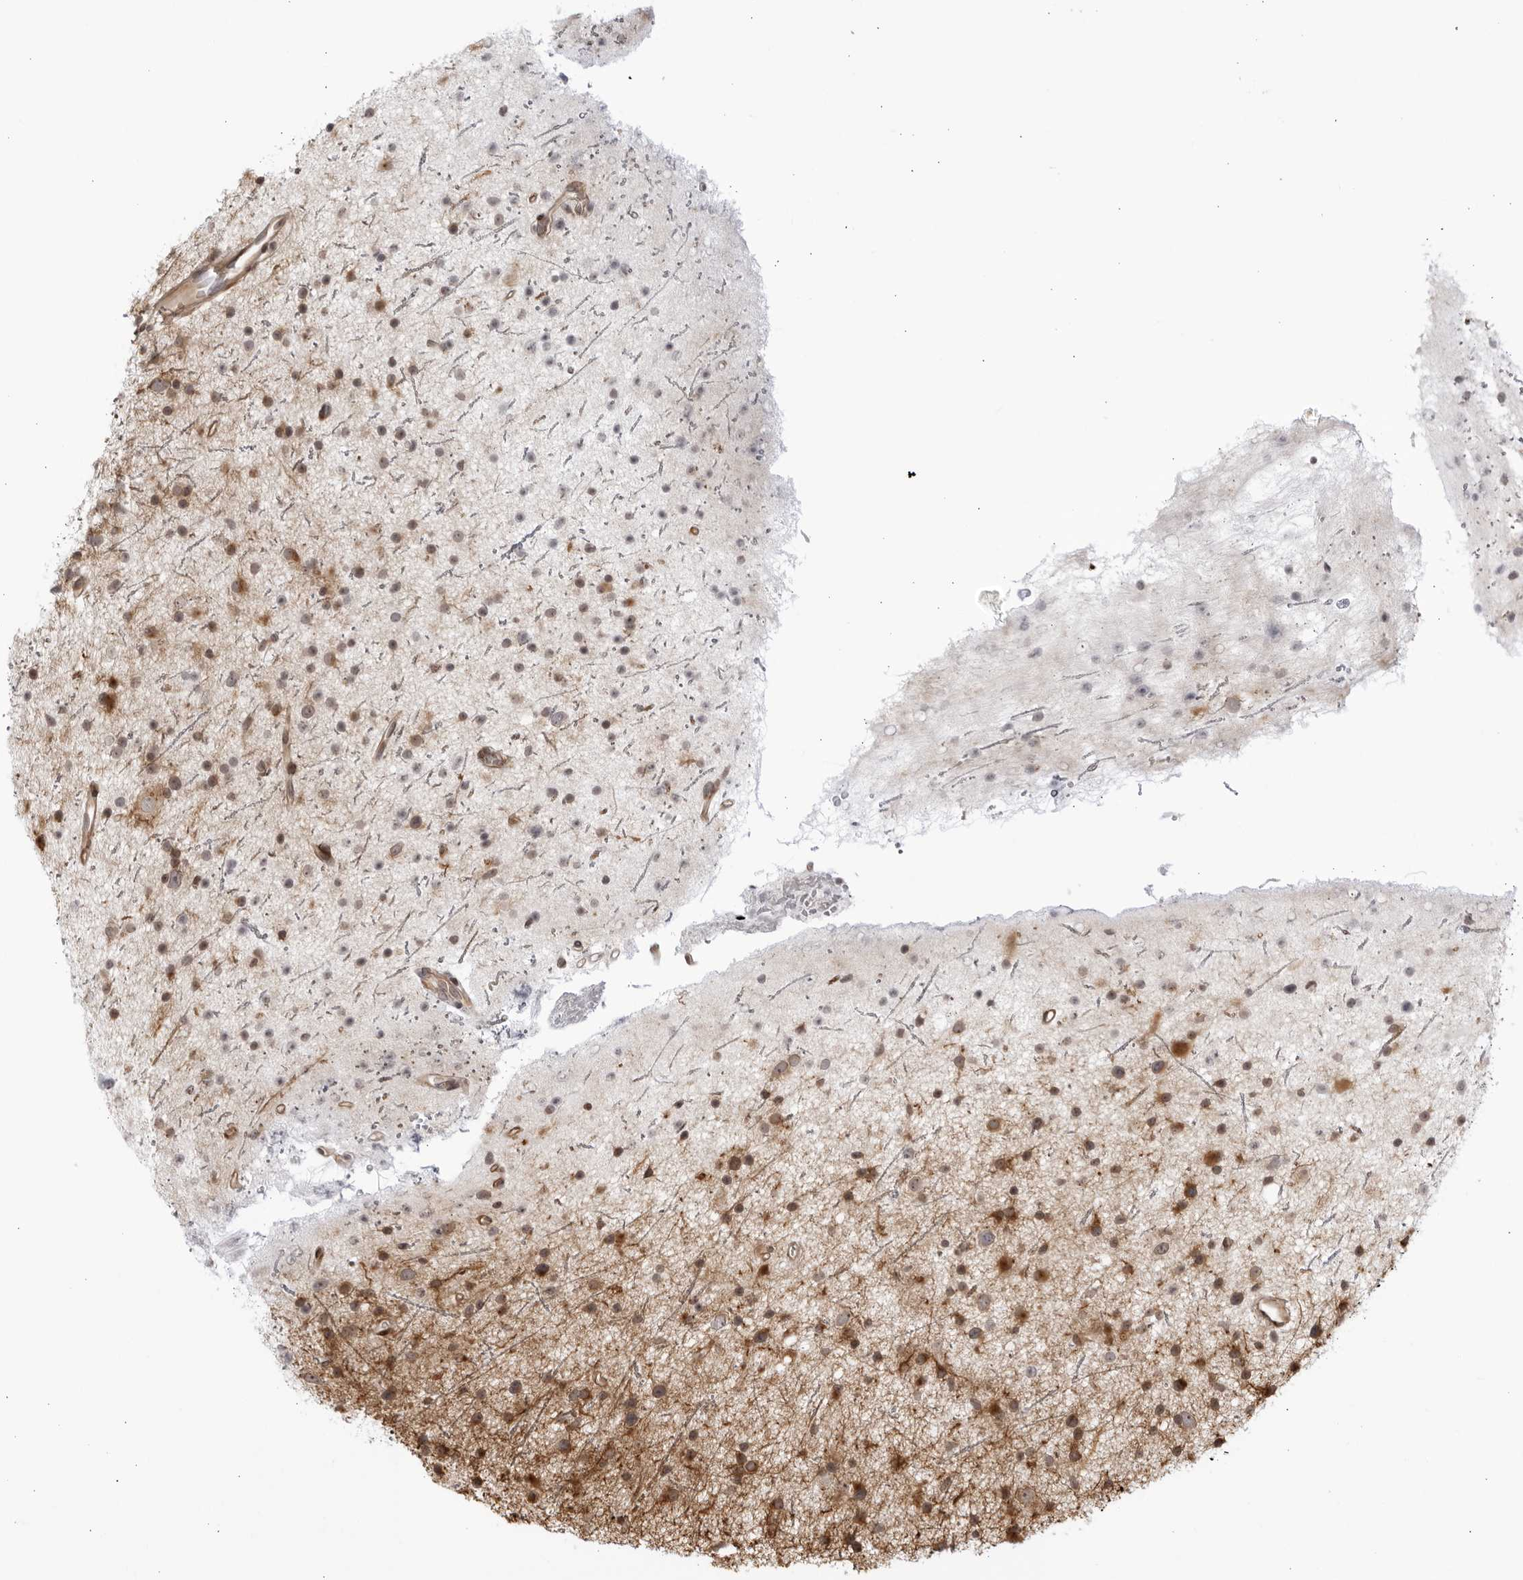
{"staining": {"intensity": "moderate", "quantity": ">75%", "location": "cytoplasmic/membranous"}, "tissue": "glioma", "cell_type": "Tumor cells", "image_type": "cancer", "snomed": [{"axis": "morphology", "description": "Glioma, malignant, Low grade"}, {"axis": "topography", "description": "Cerebral cortex"}], "caption": "Glioma tissue exhibits moderate cytoplasmic/membranous staining in approximately >75% of tumor cells, visualized by immunohistochemistry. (Stains: DAB (3,3'-diaminobenzidine) in brown, nuclei in blue, Microscopy: brightfield microscopy at high magnification).", "gene": "CNBD1", "patient": {"sex": "female", "age": 39}}